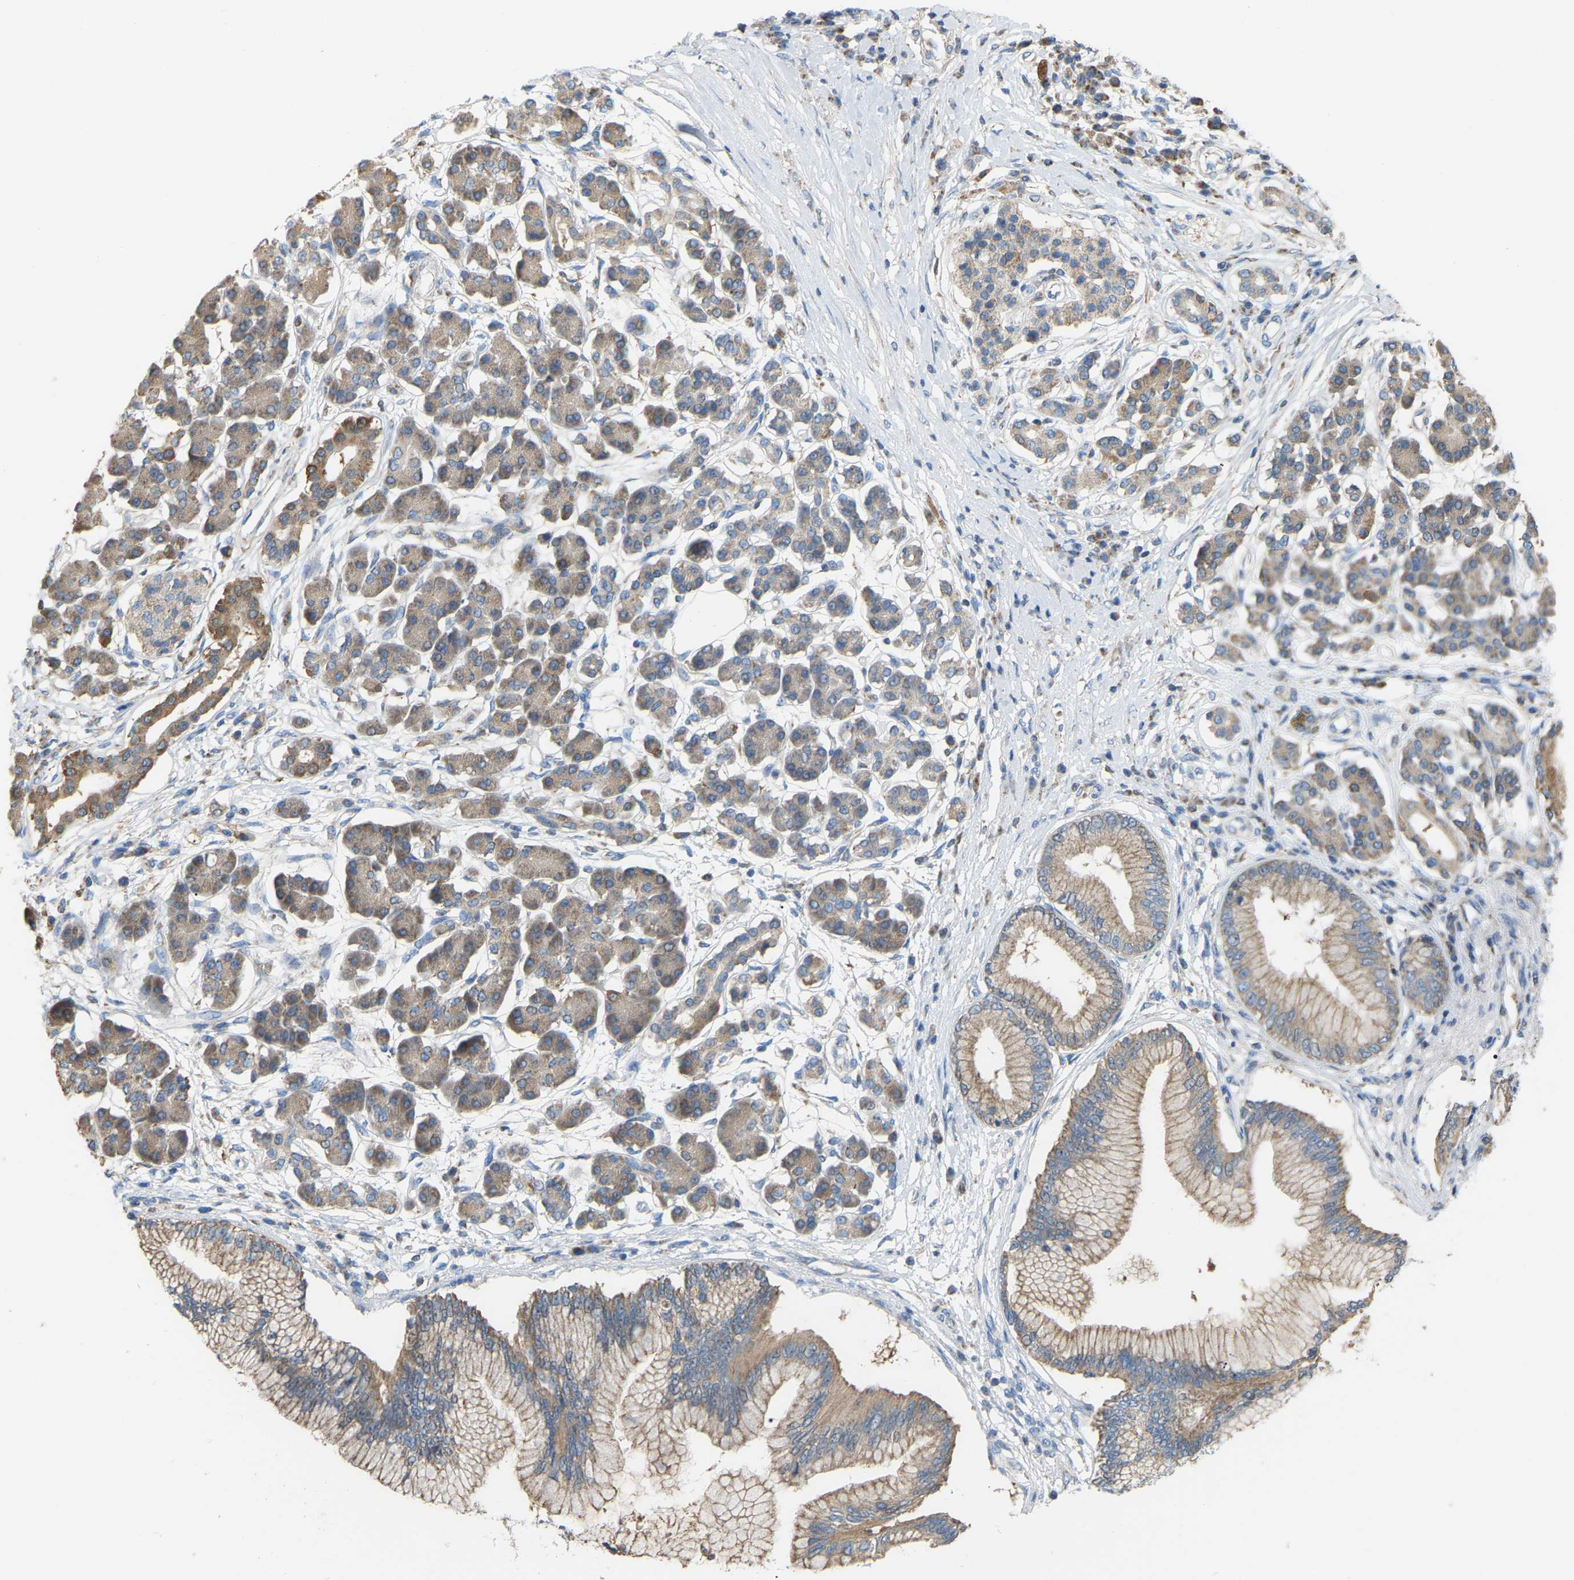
{"staining": {"intensity": "weak", "quantity": ">75%", "location": "cytoplasmic/membranous"}, "tissue": "pancreatic cancer", "cell_type": "Tumor cells", "image_type": "cancer", "snomed": [{"axis": "morphology", "description": "Adenocarcinoma, NOS"}, {"axis": "topography", "description": "Pancreas"}], "caption": "Immunohistochemical staining of human pancreatic cancer (adenocarcinoma) shows low levels of weak cytoplasmic/membranous expression in approximately >75% of tumor cells.", "gene": "CROT", "patient": {"sex": "male", "age": 77}}